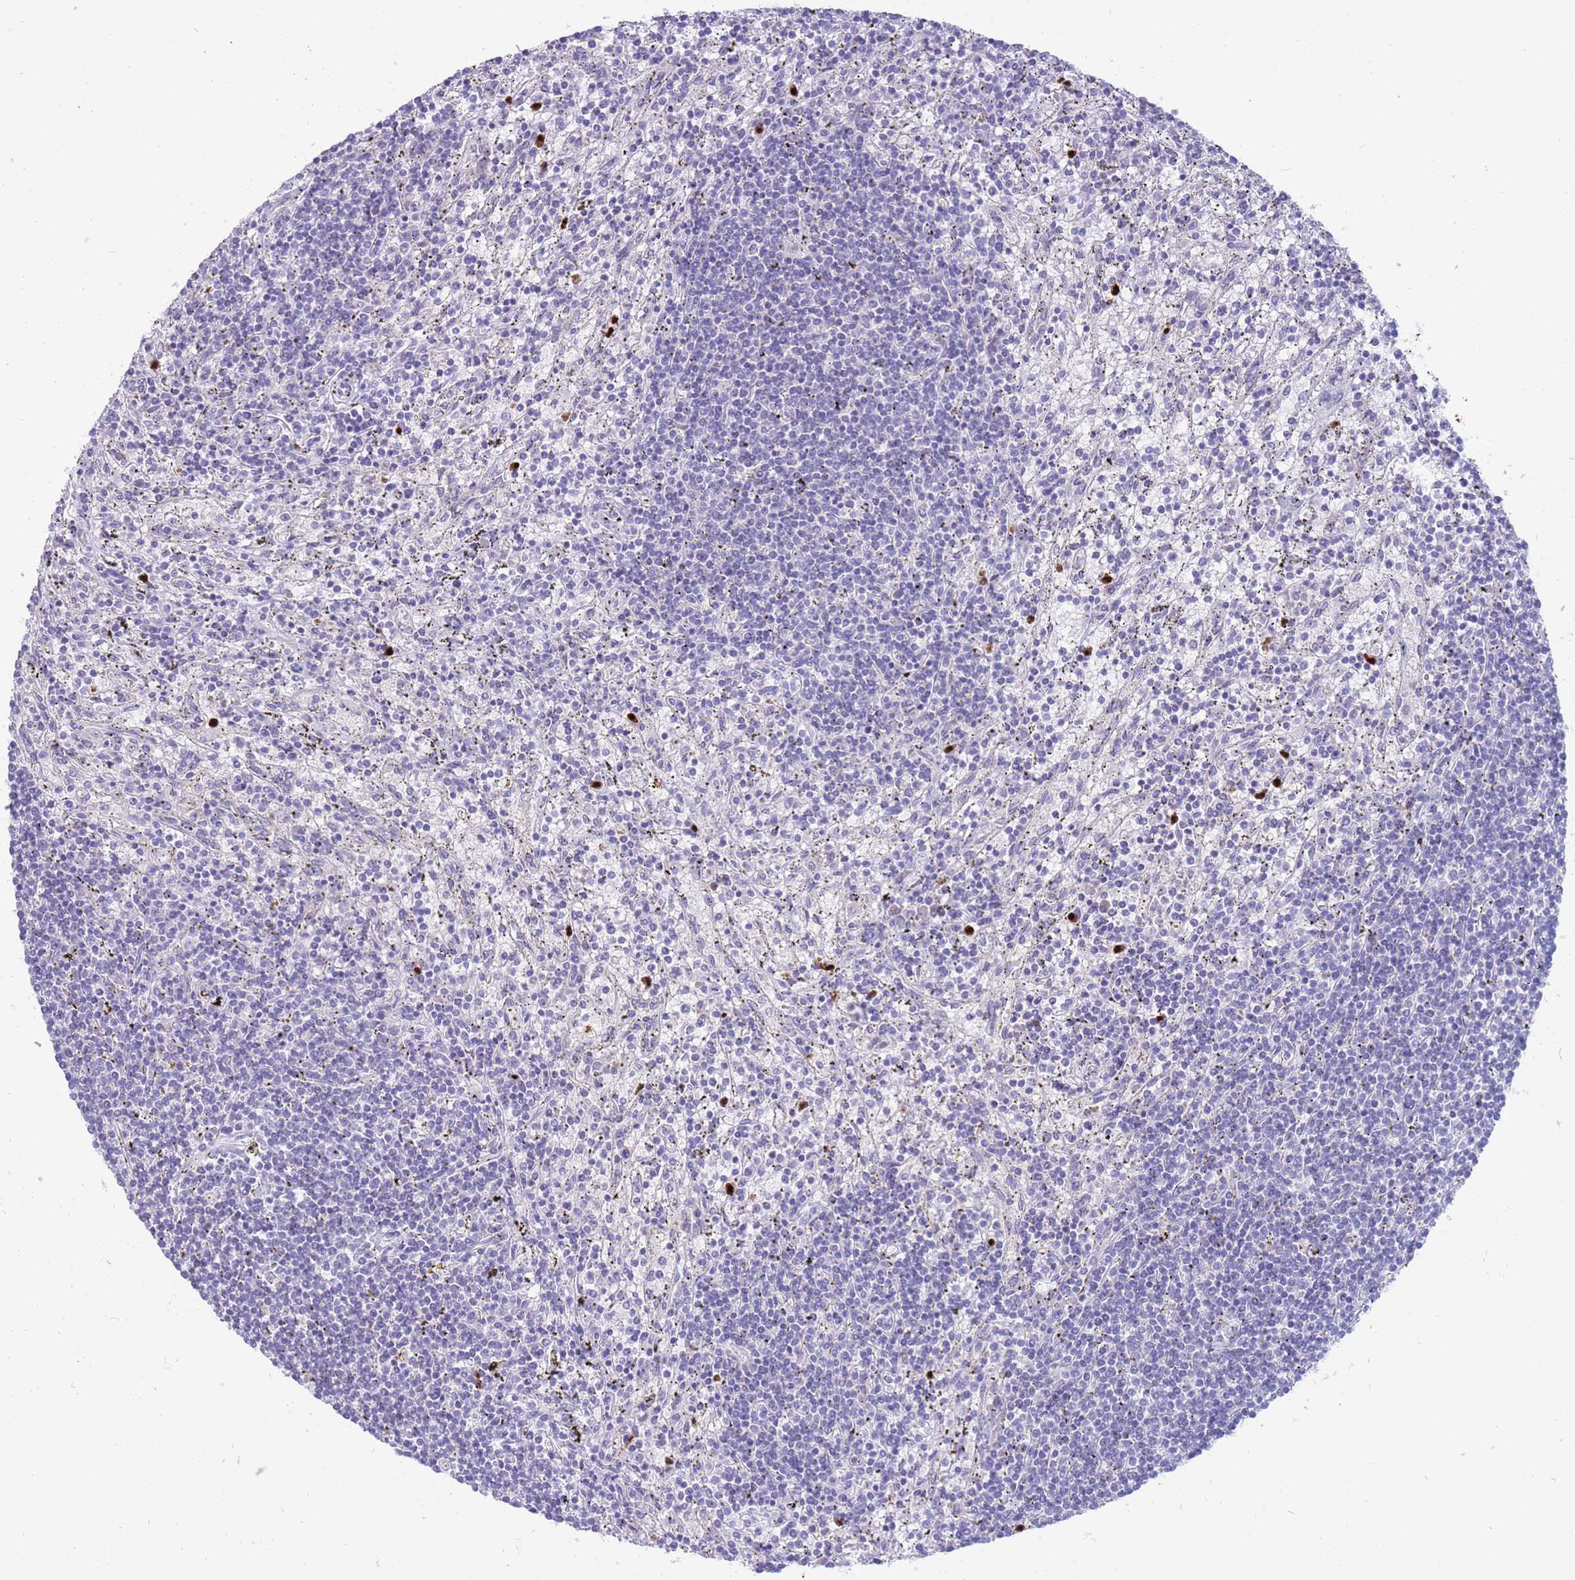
{"staining": {"intensity": "negative", "quantity": "none", "location": "none"}, "tissue": "lymphoma", "cell_type": "Tumor cells", "image_type": "cancer", "snomed": [{"axis": "morphology", "description": "Malignant lymphoma, non-Hodgkin's type, Low grade"}, {"axis": "topography", "description": "Spleen"}], "caption": "Immunohistochemical staining of lymphoma demonstrates no significant staining in tumor cells.", "gene": "STK25", "patient": {"sex": "male", "age": 76}}